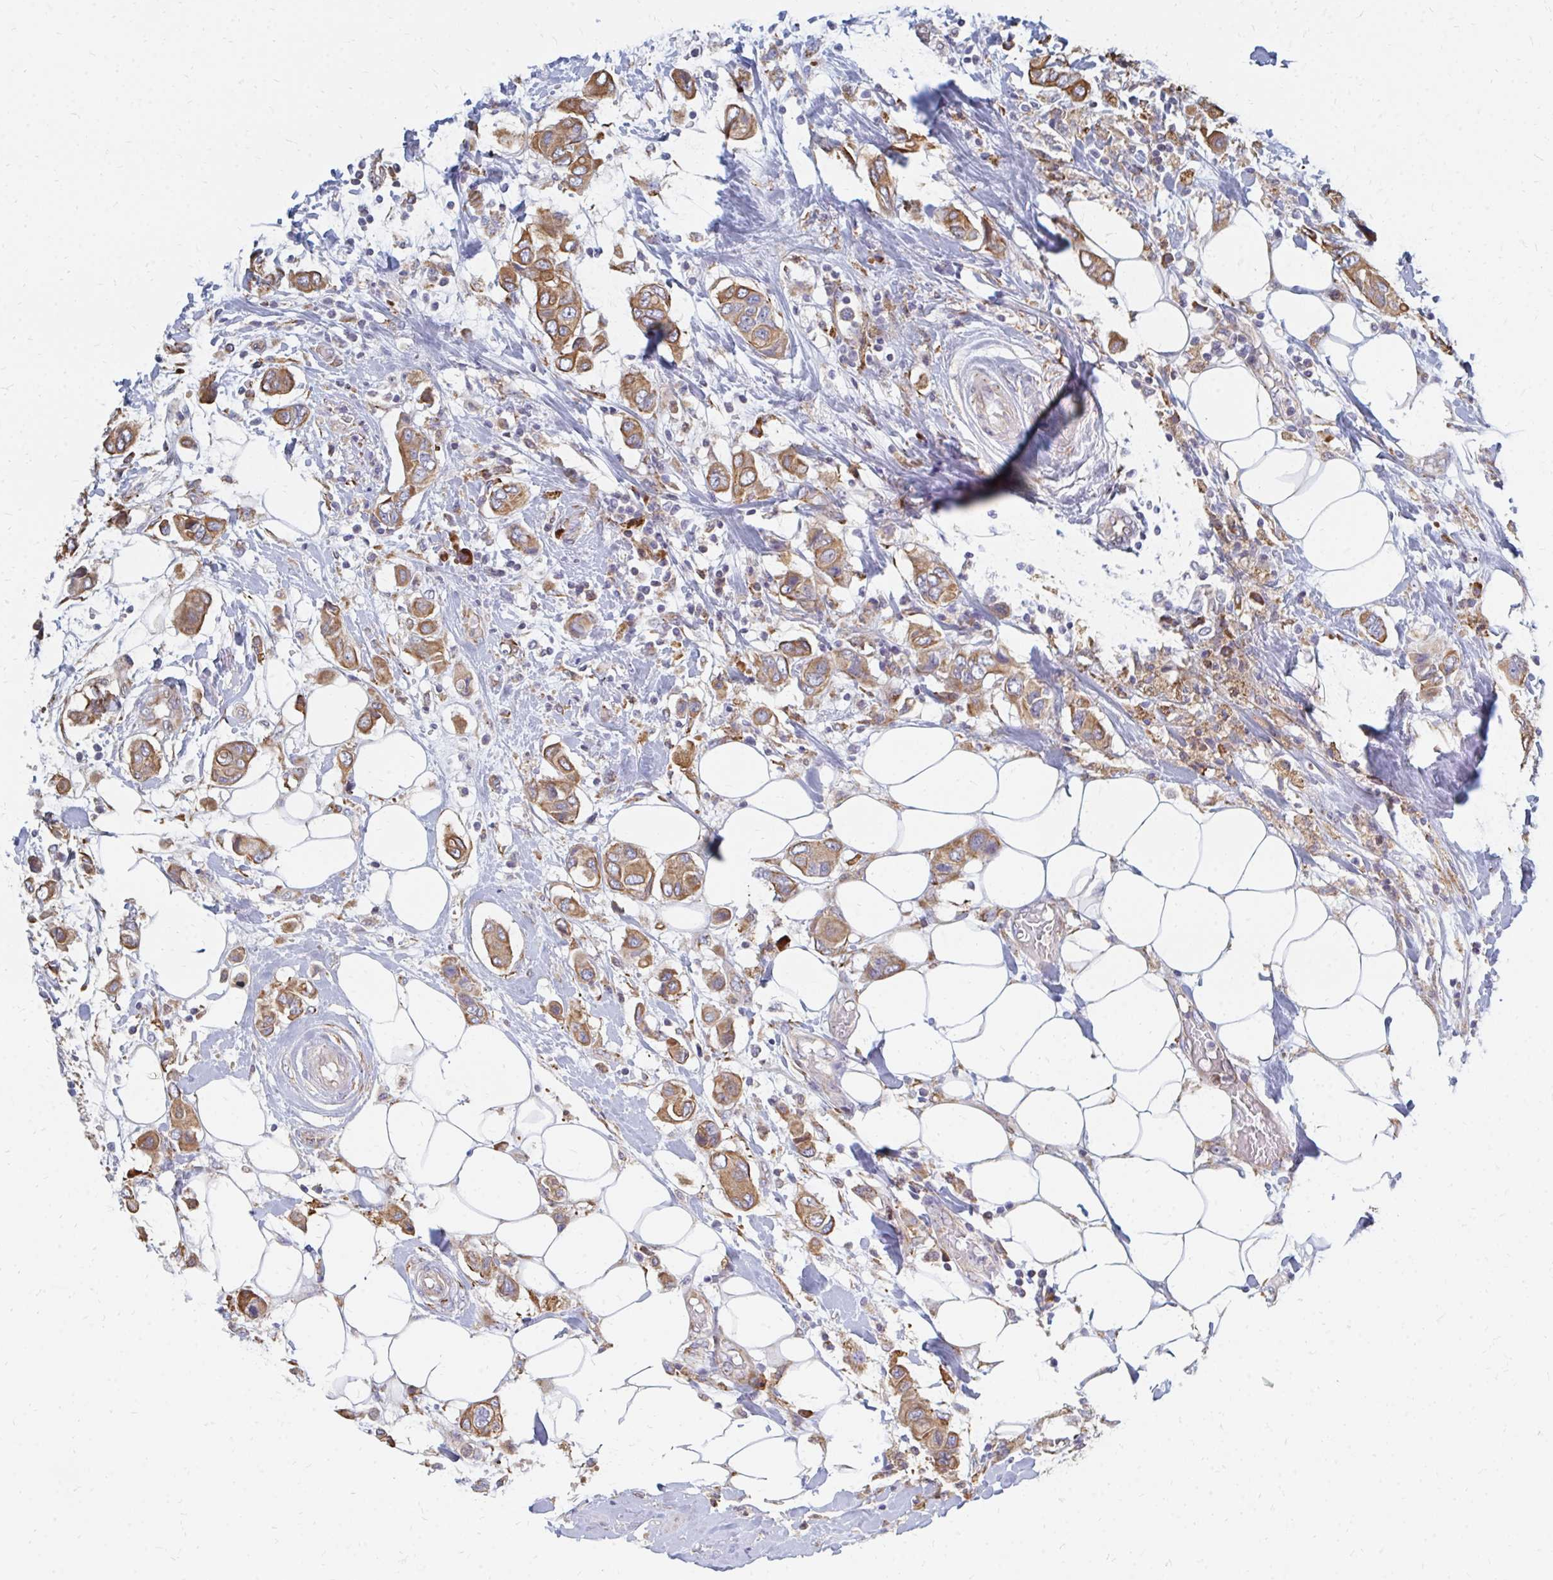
{"staining": {"intensity": "moderate", "quantity": ">75%", "location": "cytoplasmic/membranous"}, "tissue": "breast cancer", "cell_type": "Tumor cells", "image_type": "cancer", "snomed": [{"axis": "morphology", "description": "Lobular carcinoma"}, {"axis": "topography", "description": "Breast"}], "caption": "Immunohistochemical staining of human lobular carcinoma (breast) reveals moderate cytoplasmic/membranous protein expression in about >75% of tumor cells. (DAB IHC, brown staining for protein, blue staining for nuclei).", "gene": "PPP1R13L", "patient": {"sex": "female", "age": 51}}